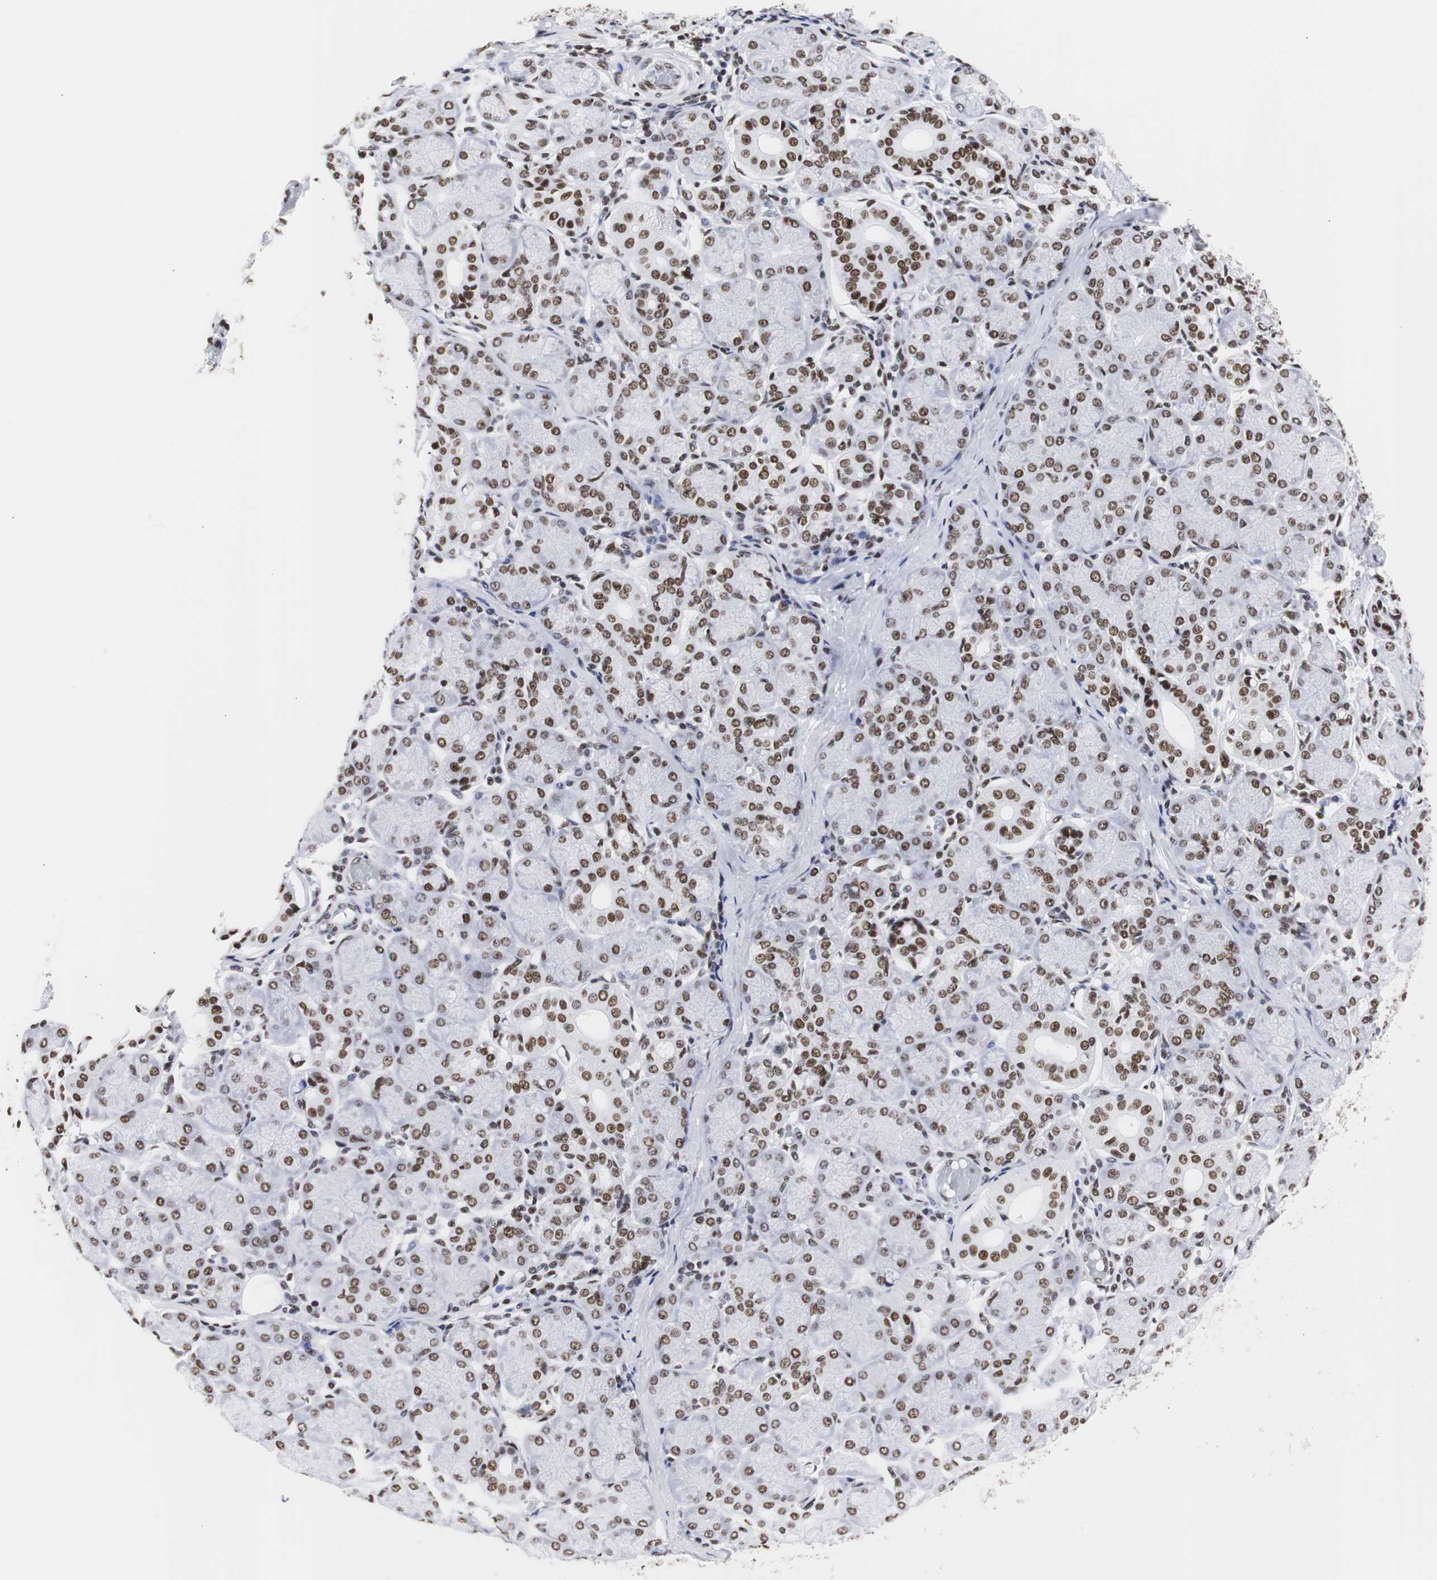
{"staining": {"intensity": "strong", "quantity": ">75%", "location": "nuclear"}, "tissue": "salivary gland", "cell_type": "Glandular cells", "image_type": "normal", "snomed": [{"axis": "morphology", "description": "Normal tissue, NOS"}, {"axis": "topography", "description": "Salivary gland"}], "caption": "Immunohistochemistry (IHC) (DAB) staining of unremarkable salivary gland shows strong nuclear protein positivity in approximately >75% of glandular cells.", "gene": "HNRNPH2", "patient": {"sex": "female", "age": 24}}